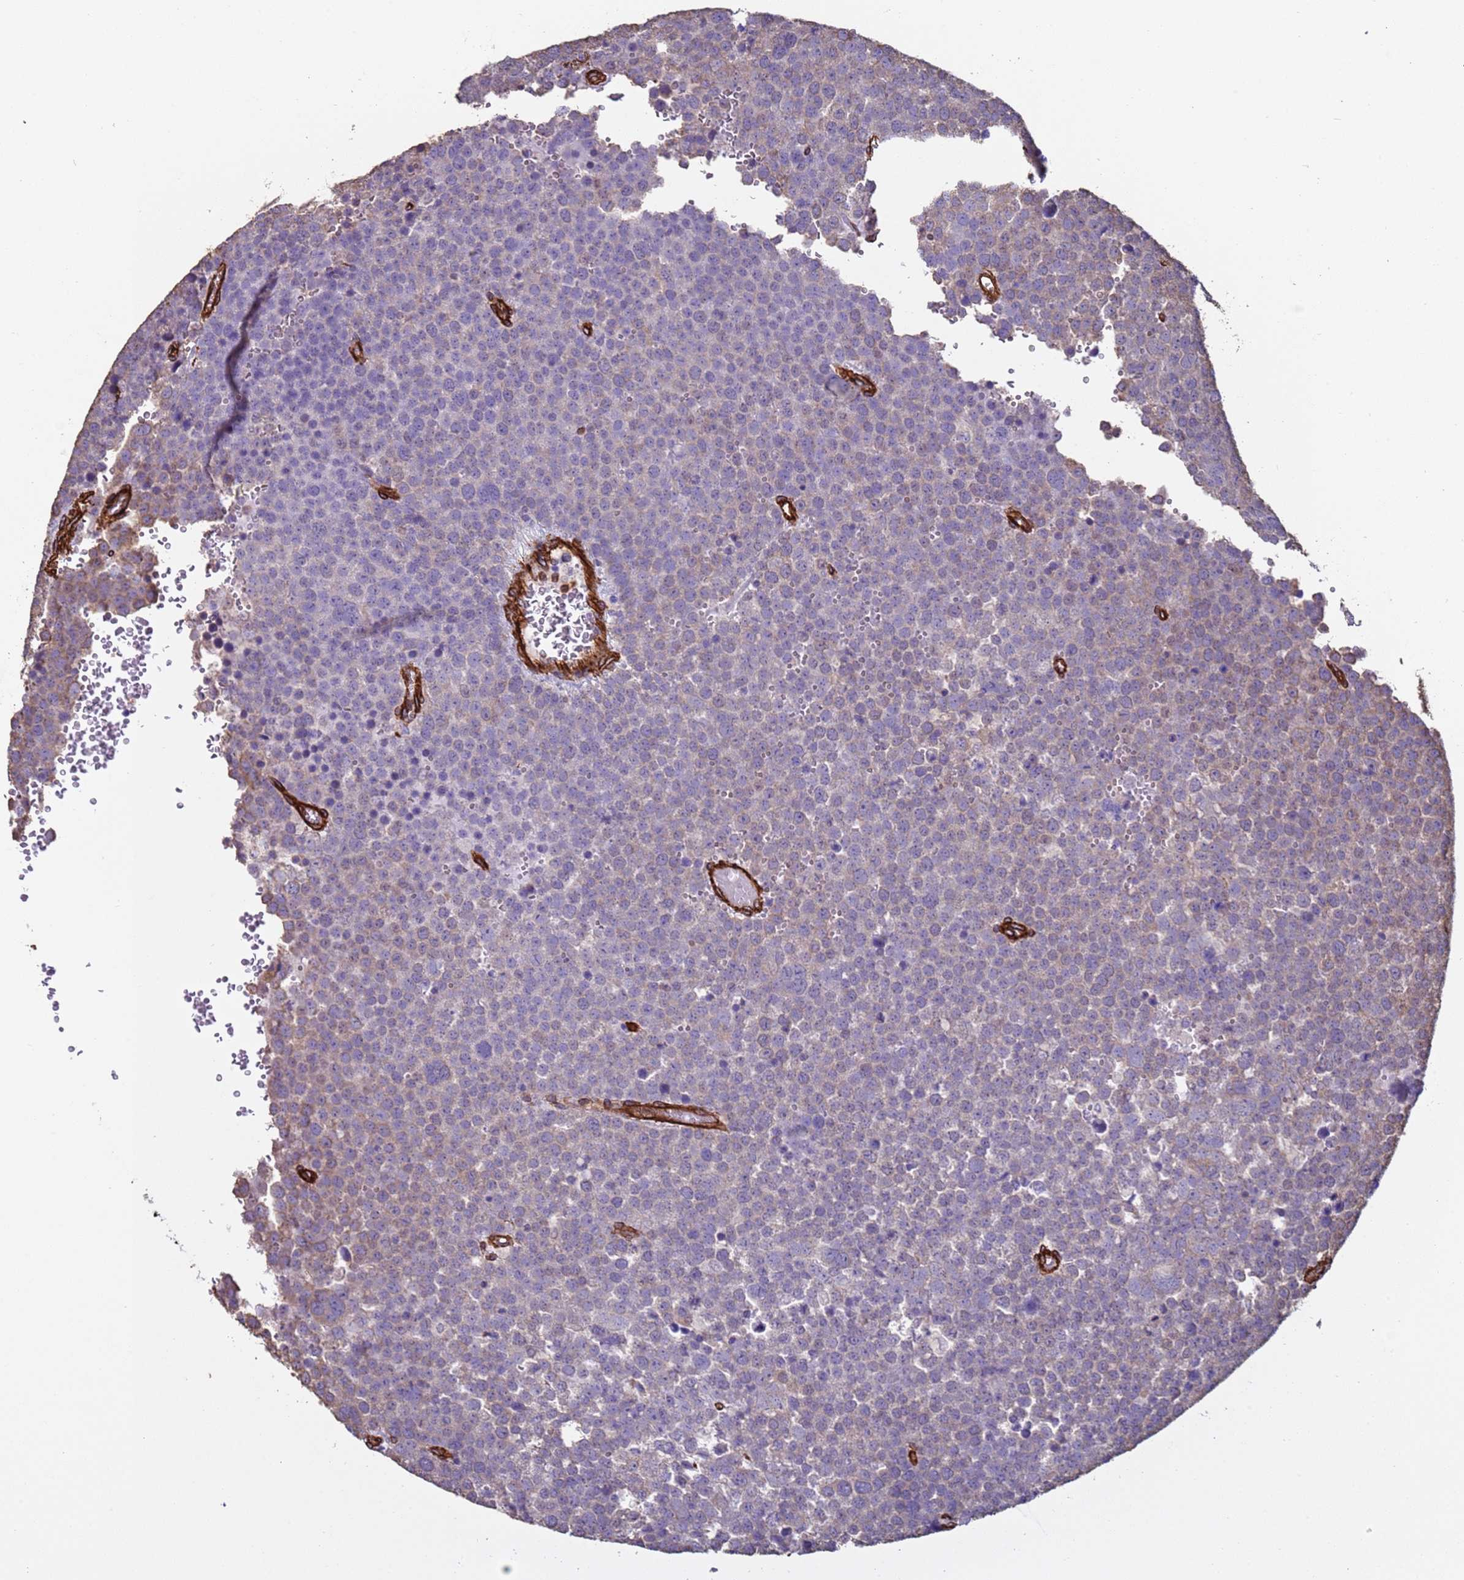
{"staining": {"intensity": "weak", "quantity": "<25%", "location": "cytoplasmic/membranous"}, "tissue": "testis cancer", "cell_type": "Tumor cells", "image_type": "cancer", "snomed": [{"axis": "morphology", "description": "Seminoma, NOS"}, {"axis": "topography", "description": "Testis"}], "caption": "Tumor cells show no significant protein expression in testis seminoma.", "gene": "GASK1A", "patient": {"sex": "male", "age": 71}}